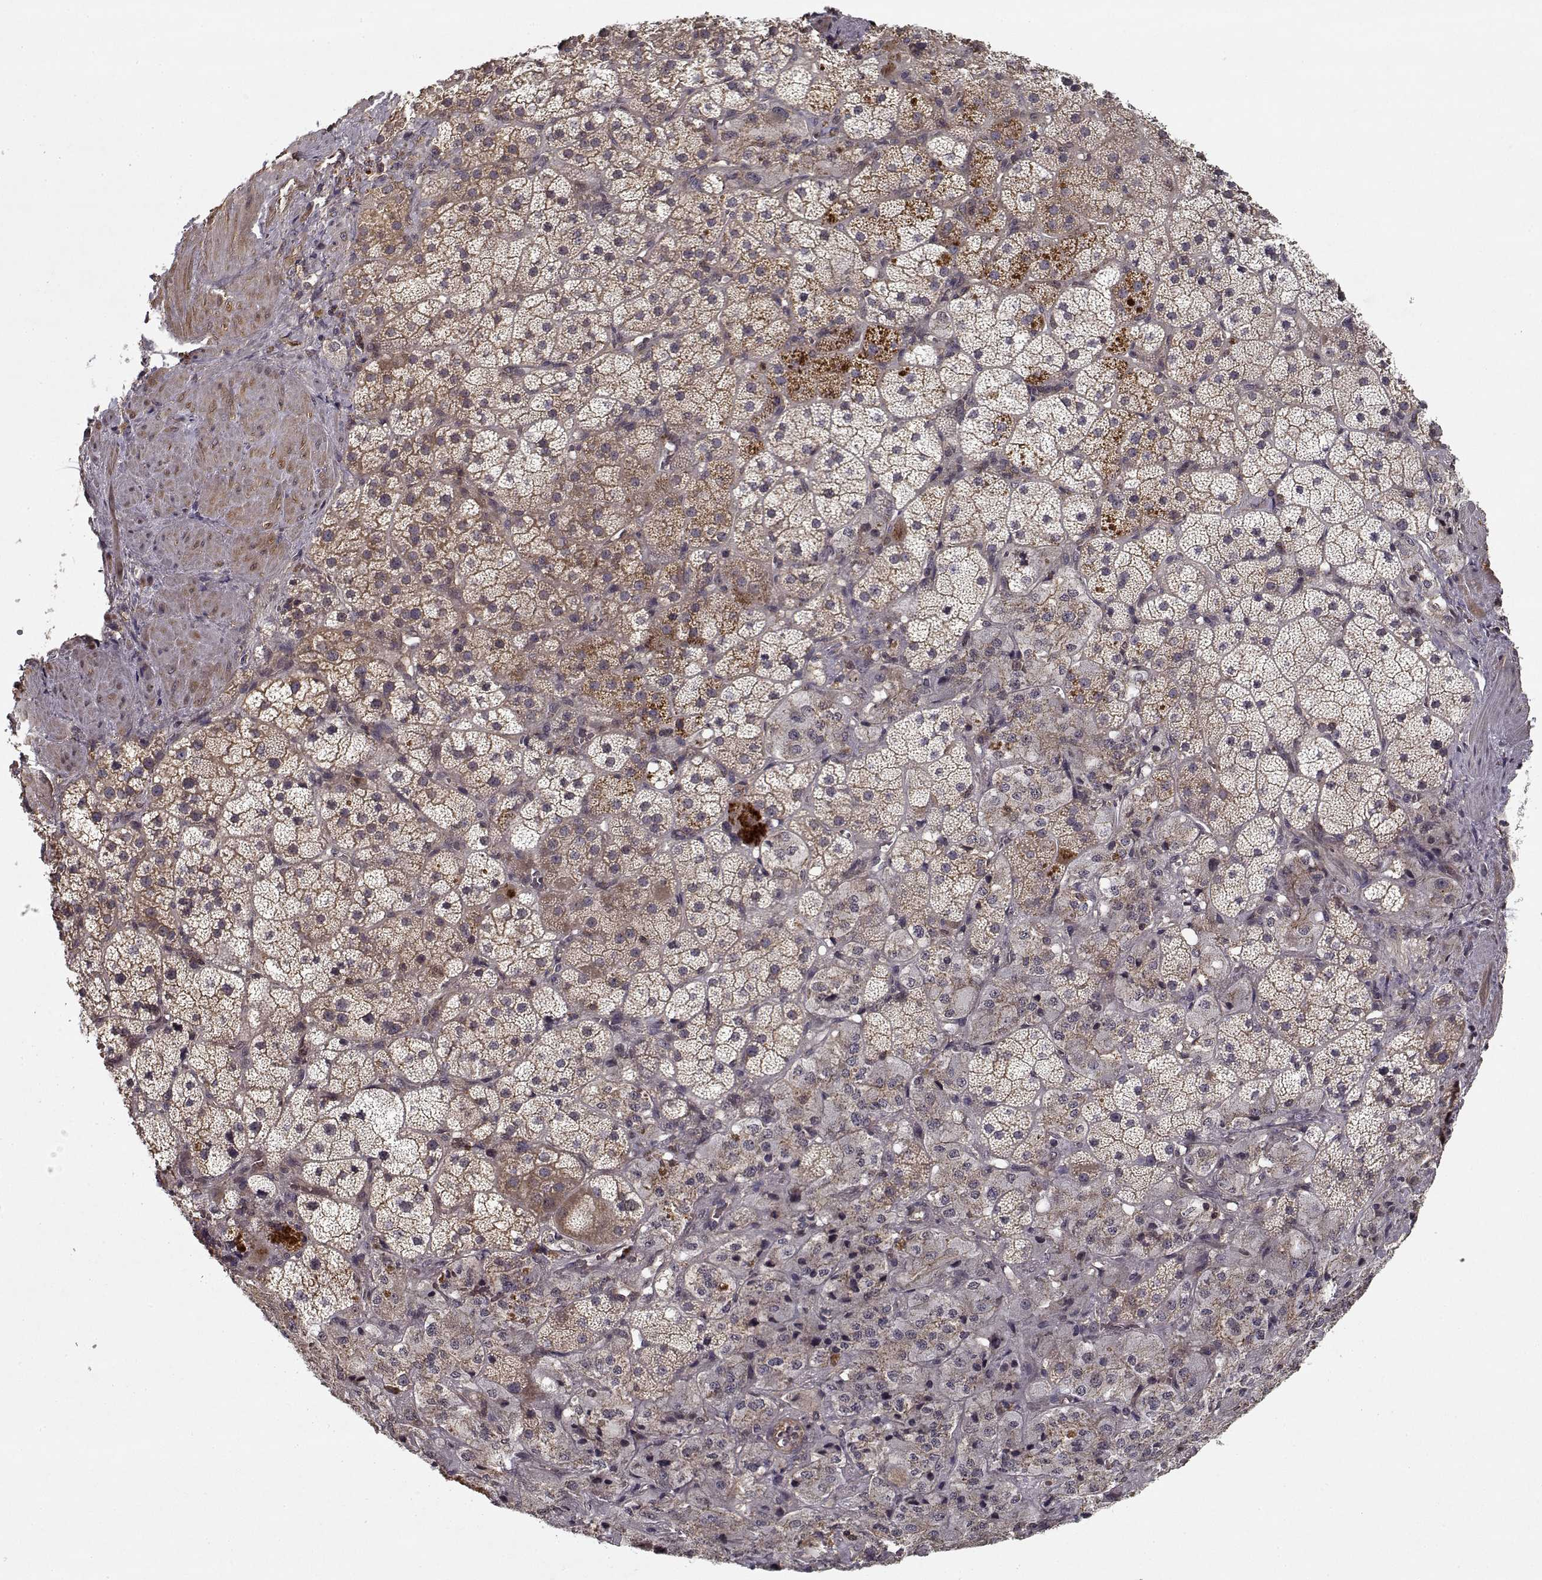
{"staining": {"intensity": "weak", "quantity": ">75%", "location": "cytoplasmic/membranous"}, "tissue": "adrenal gland", "cell_type": "Glandular cells", "image_type": "normal", "snomed": [{"axis": "morphology", "description": "Normal tissue, NOS"}, {"axis": "topography", "description": "Adrenal gland"}], "caption": "Protein expression by immunohistochemistry reveals weak cytoplasmic/membranous staining in about >75% of glandular cells in benign adrenal gland.", "gene": "PPP1R12A", "patient": {"sex": "male", "age": 57}}